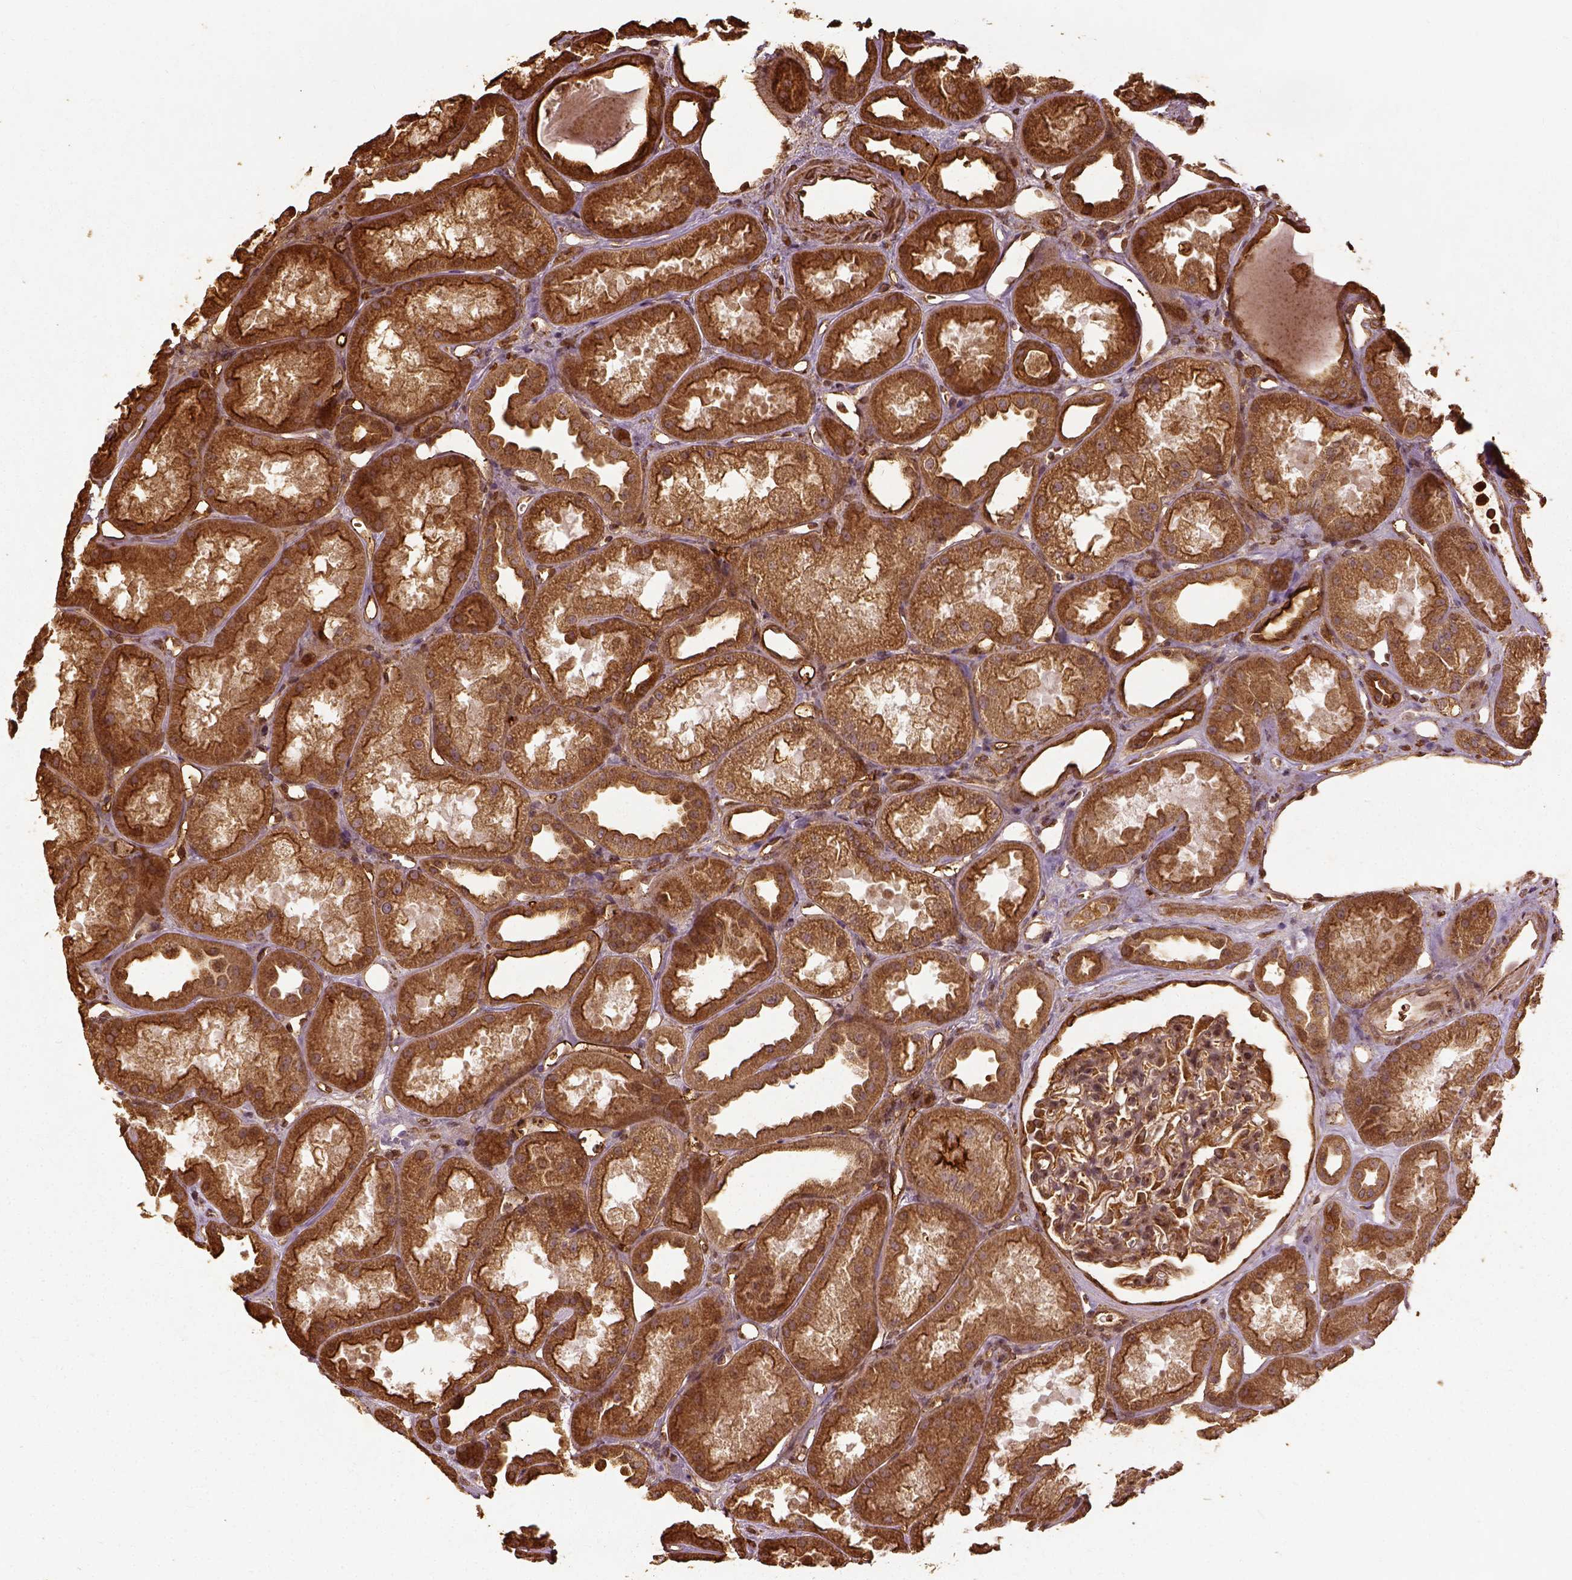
{"staining": {"intensity": "moderate", "quantity": "25%-75%", "location": "cytoplasmic/membranous"}, "tissue": "kidney", "cell_type": "Cells in glomeruli", "image_type": "normal", "snomed": [{"axis": "morphology", "description": "Normal tissue, NOS"}, {"axis": "topography", "description": "Kidney"}], "caption": "Immunohistochemical staining of normal human kidney exhibits medium levels of moderate cytoplasmic/membranous staining in approximately 25%-75% of cells in glomeruli. (brown staining indicates protein expression, while blue staining denotes nuclei).", "gene": "VEGFA", "patient": {"sex": "male", "age": 61}}